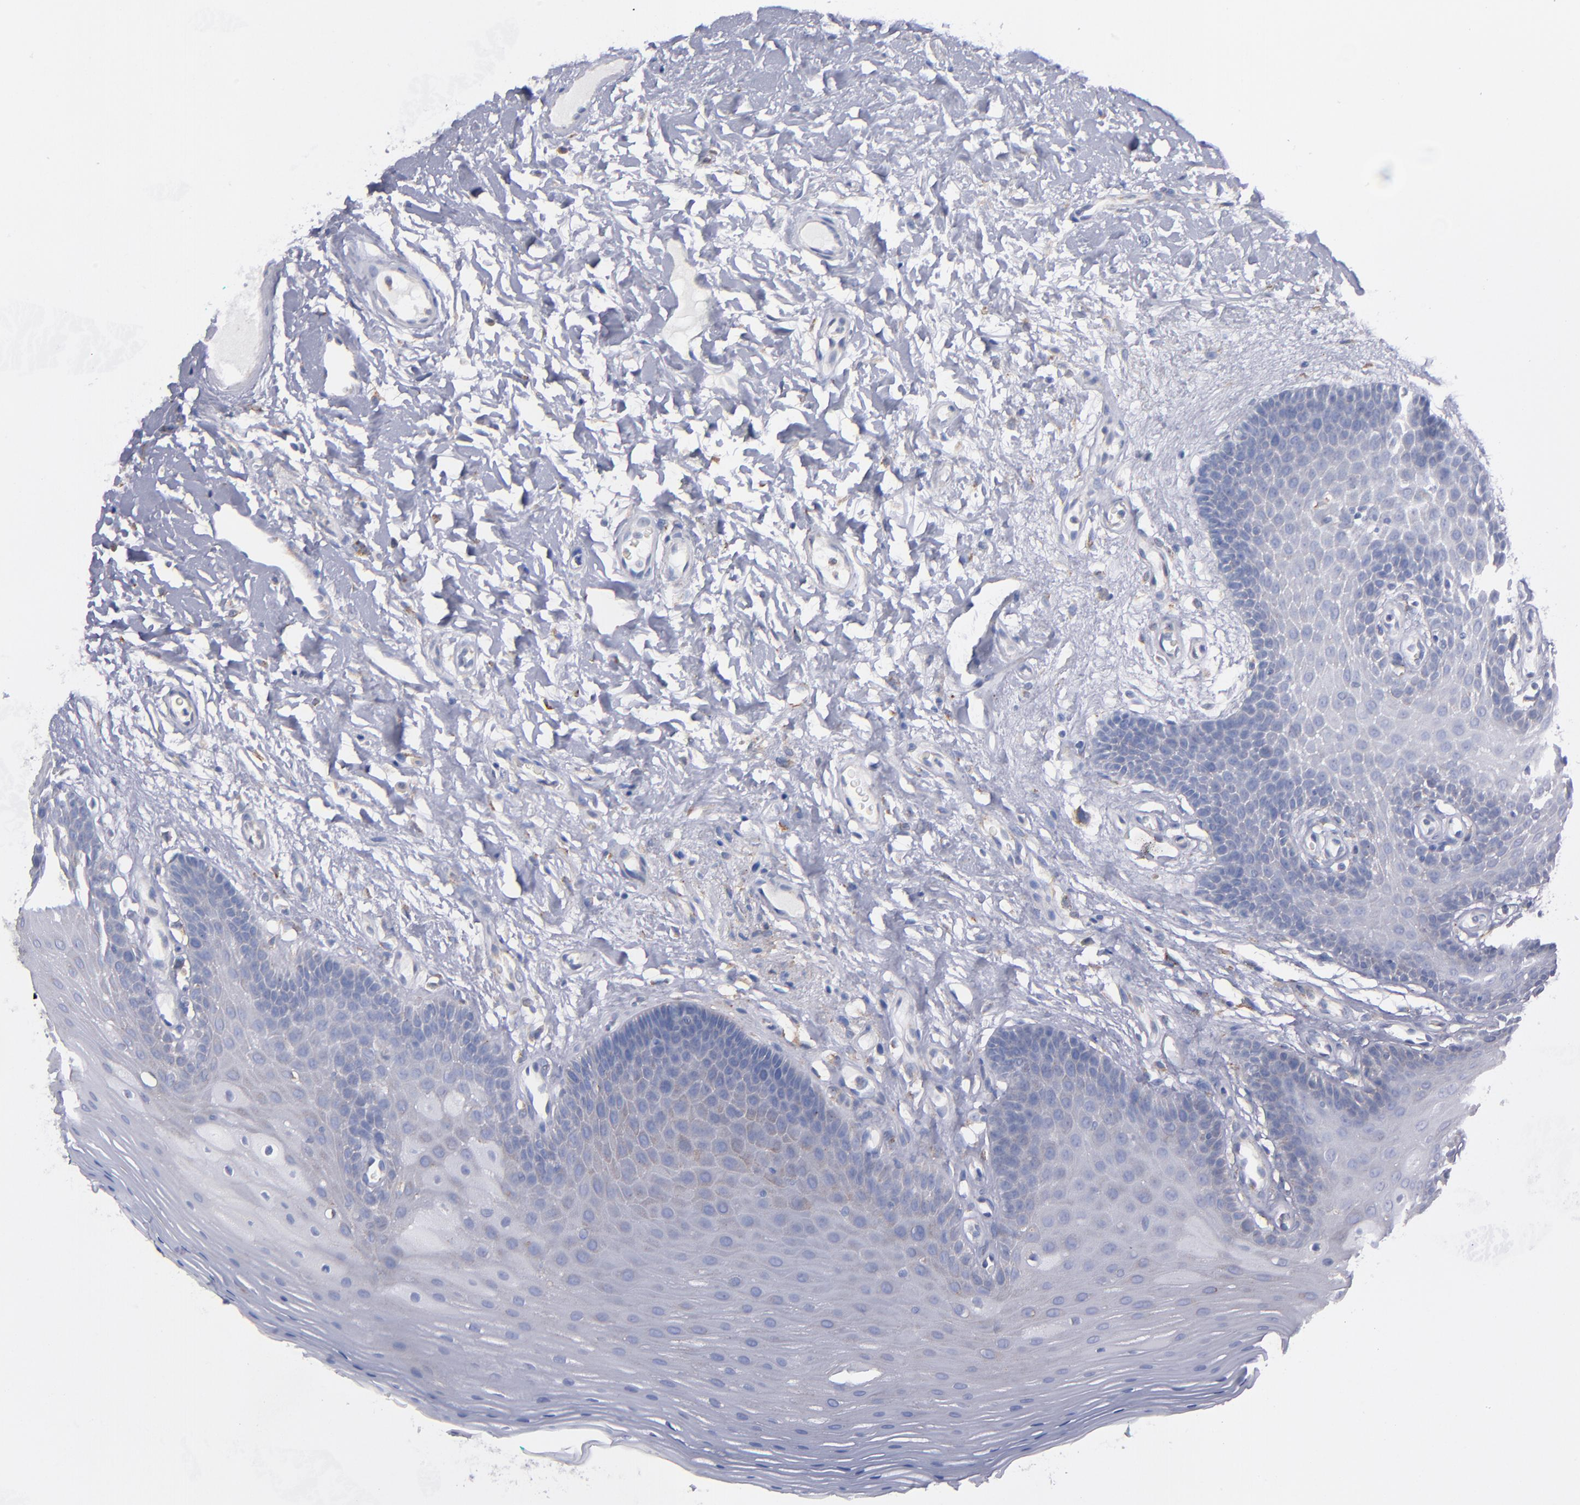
{"staining": {"intensity": "weak", "quantity": "<25%", "location": "cytoplasmic/membranous"}, "tissue": "oral mucosa", "cell_type": "Squamous epithelial cells", "image_type": "normal", "snomed": [{"axis": "morphology", "description": "Normal tissue, NOS"}, {"axis": "morphology", "description": "Squamous cell carcinoma, NOS"}, {"axis": "topography", "description": "Skeletal muscle"}, {"axis": "topography", "description": "Oral tissue"}, {"axis": "topography", "description": "Head-Neck"}], "caption": "Histopathology image shows no protein staining in squamous epithelial cells of normal oral mucosa.", "gene": "MFGE8", "patient": {"sex": "male", "age": 71}}